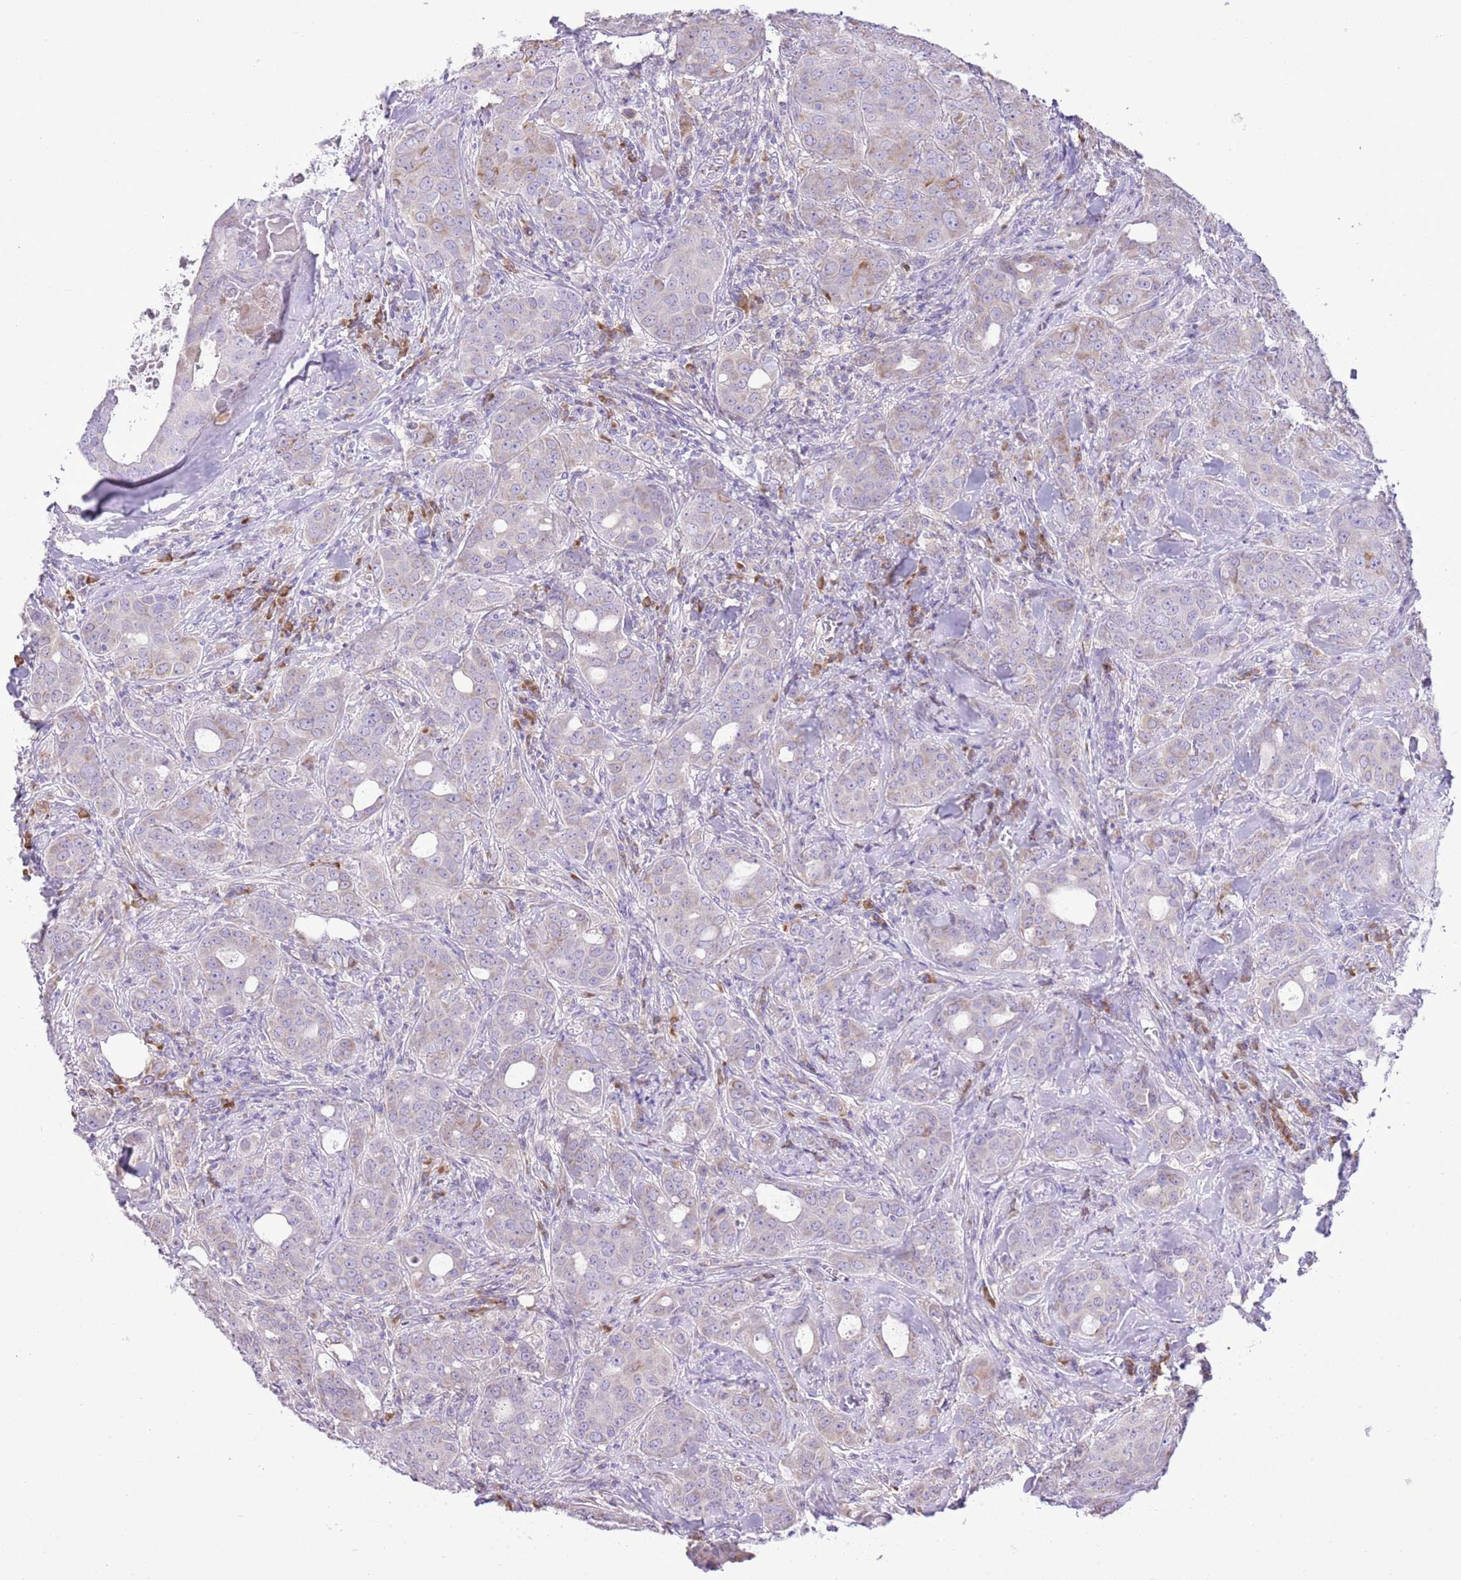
{"staining": {"intensity": "weak", "quantity": "<25%", "location": "cytoplasmic/membranous"}, "tissue": "breast cancer", "cell_type": "Tumor cells", "image_type": "cancer", "snomed": [{"axis": "morphology", "description": "Duct carcinoma"}, {"axis": "topography", "description": "Breast"}], "caption": "High magnification brightfield microscopy of infiltrating ductal carcinoma (breast) stained with DAB (brown) and counterstained with hematoxylin (blue): tumor cells show no significant staining. (DAB (3,3'-diaminobenzidine) immunohistochemistry (IHC) with hematoxylin counter stain).", "gene": "AAR2", "patient": {"sex": "female", "age": 43}}